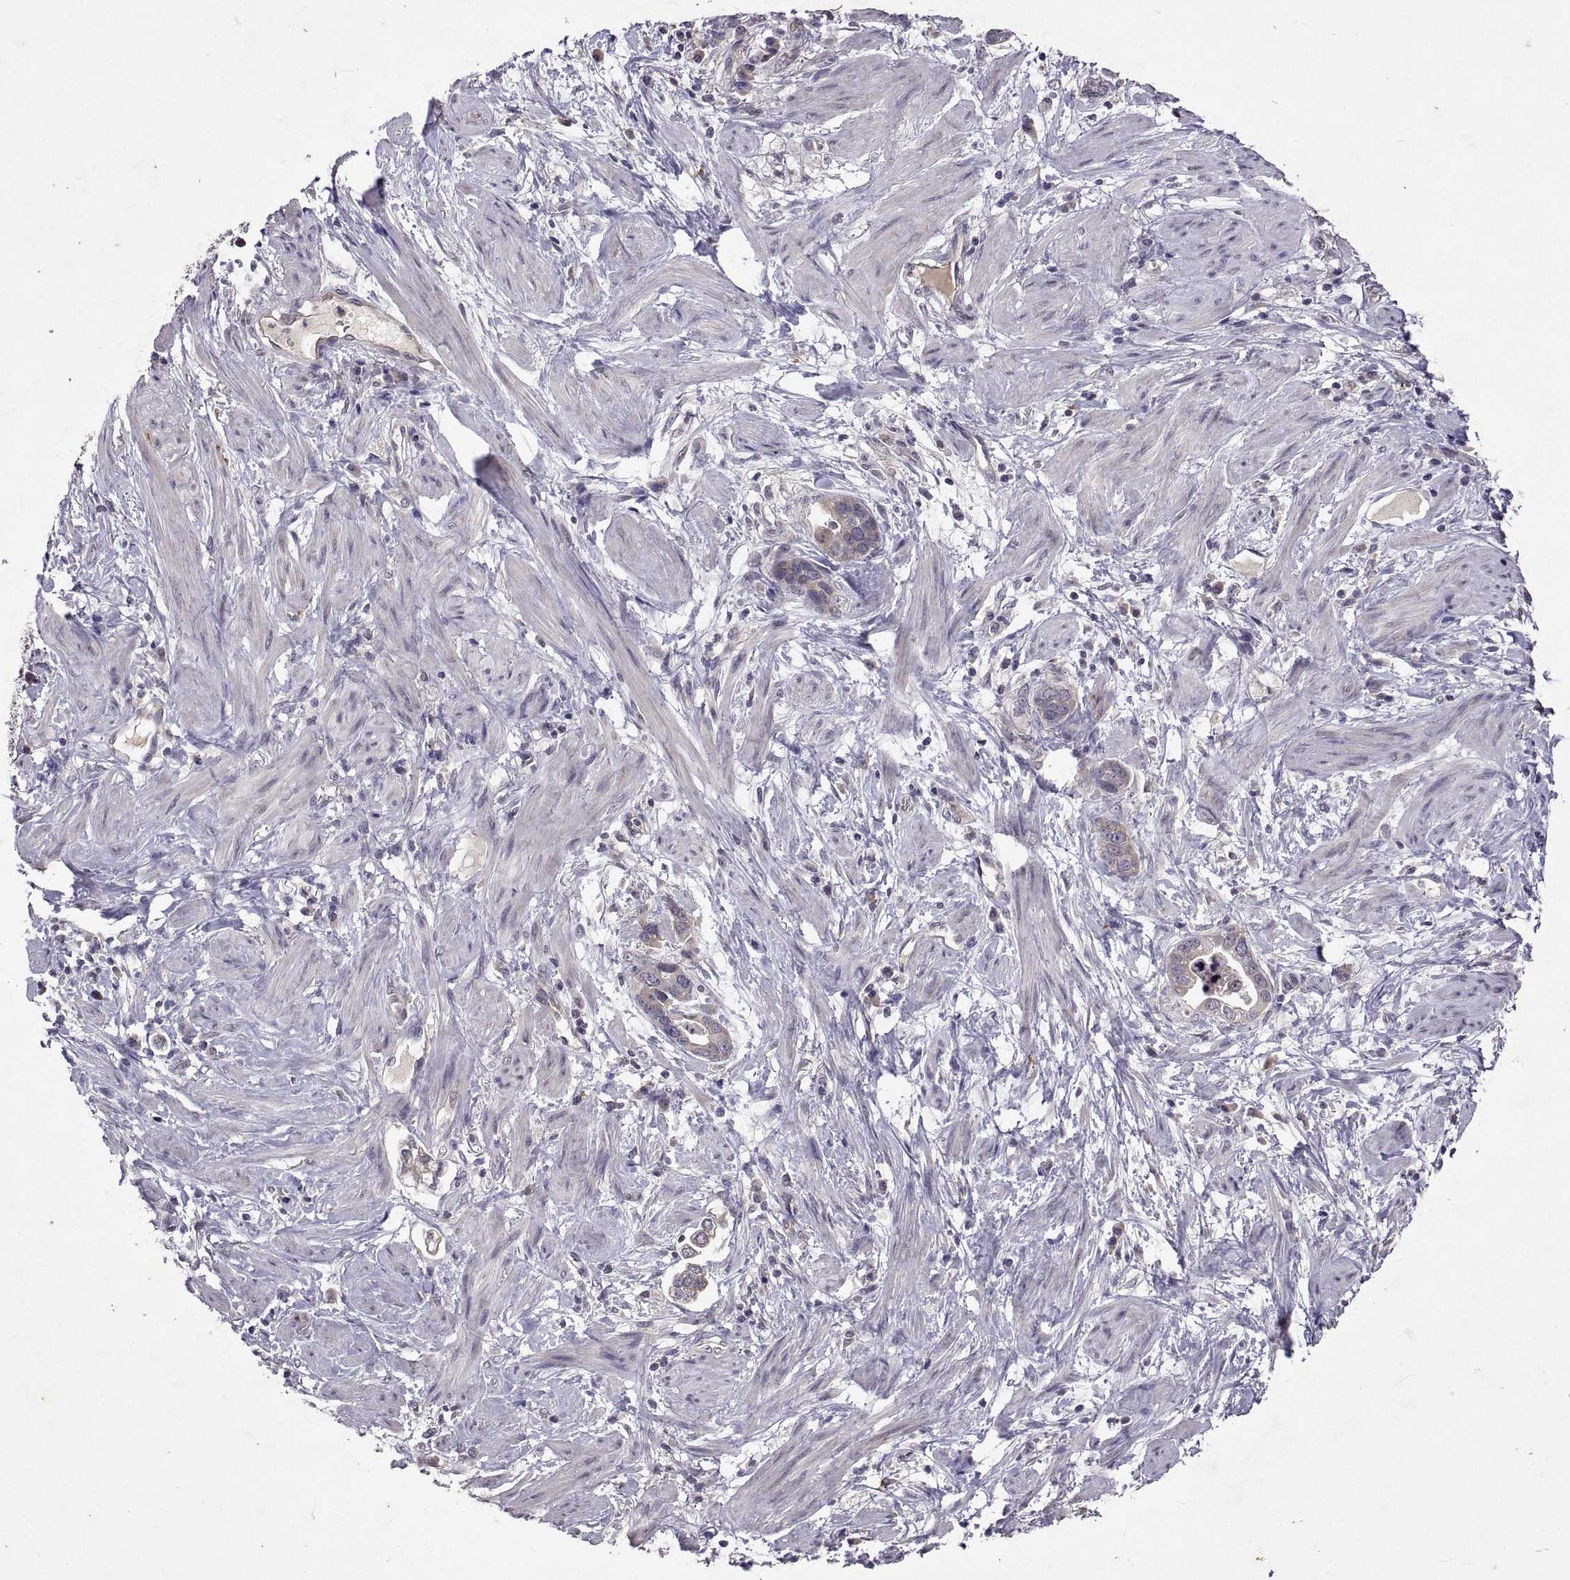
{"staining": {"intensity": "weak", "quantity": ">75%", "location": "cytoplasmic/membranous"}, "tissue": "stomach cancer", "cell_type": "Tumor cells", "image_type": "cancer", "snomed": [{"axis": "morphology", "description": "Adenocarcinoma, NOS"}, {"axis": "topography", "description": "Stomach, lower"}], "caption": "The histopathology image exhibits a brown stain indicating the presence of a protein in the cytoplasmic/membranous of tumor cells in stomach cancer (adenocarcinoma).", "gene": "LAMA1", "patient": {"sex": "female", "age": 93}}